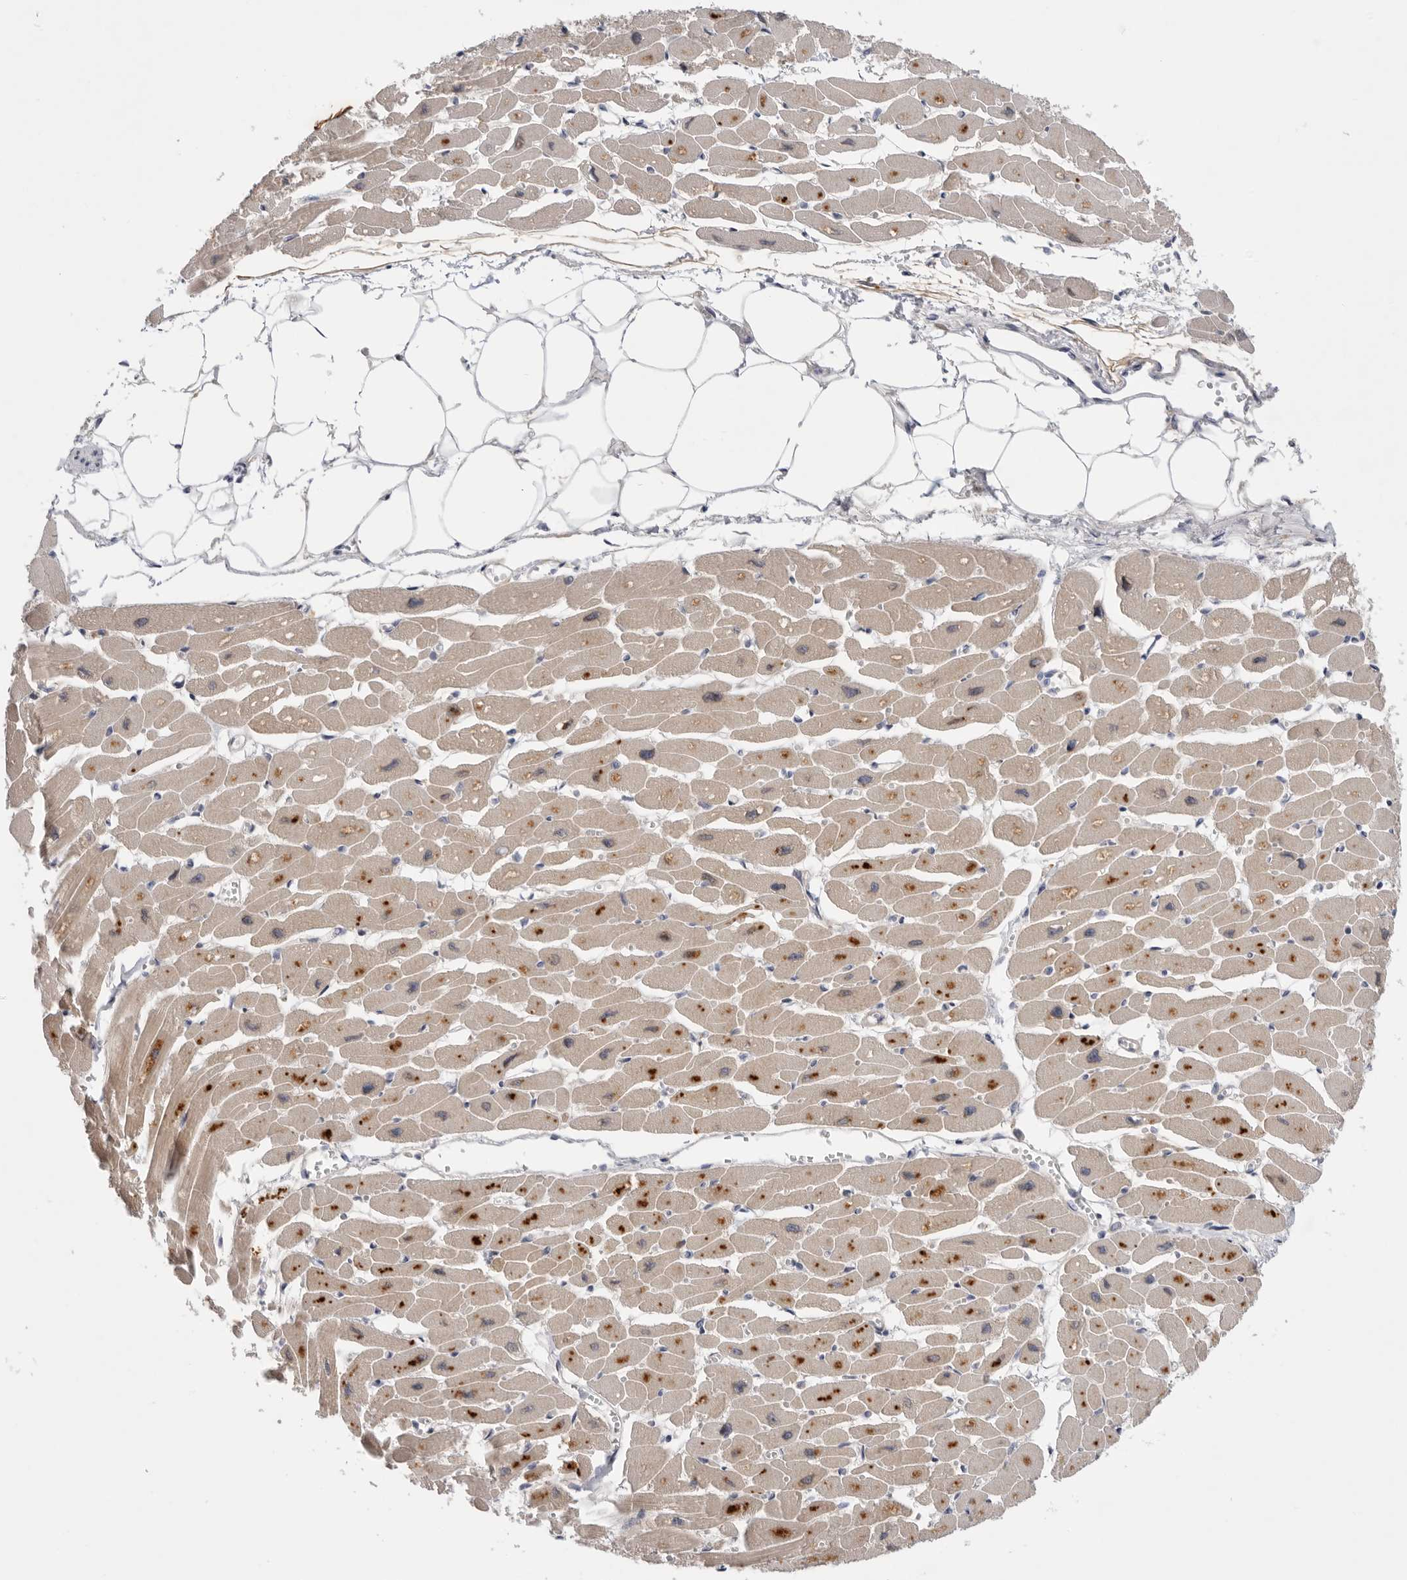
{"staining": {"intensity": "weak", "quantity": "25%-75%", "location": "cytoplasmic/membranous"}, "tissue": "heart muscle", "cell_type": "Cardiomyocytes", "image_type": "normal", "snomed": [{"axis": "morphology", "description": "Normal tissue, NOS"}, {"axis": "topography", "description": "Heart"}], "caption": "A high-resolution image shows immunohistochemistry staining of normal heart muscle, which reveals weak cytoplasmic/membranous positivity in about 25%-75% of cardiomyocytes.", "gene": "MTFR1L", "patient": {"sex": "female", "age": 54}}